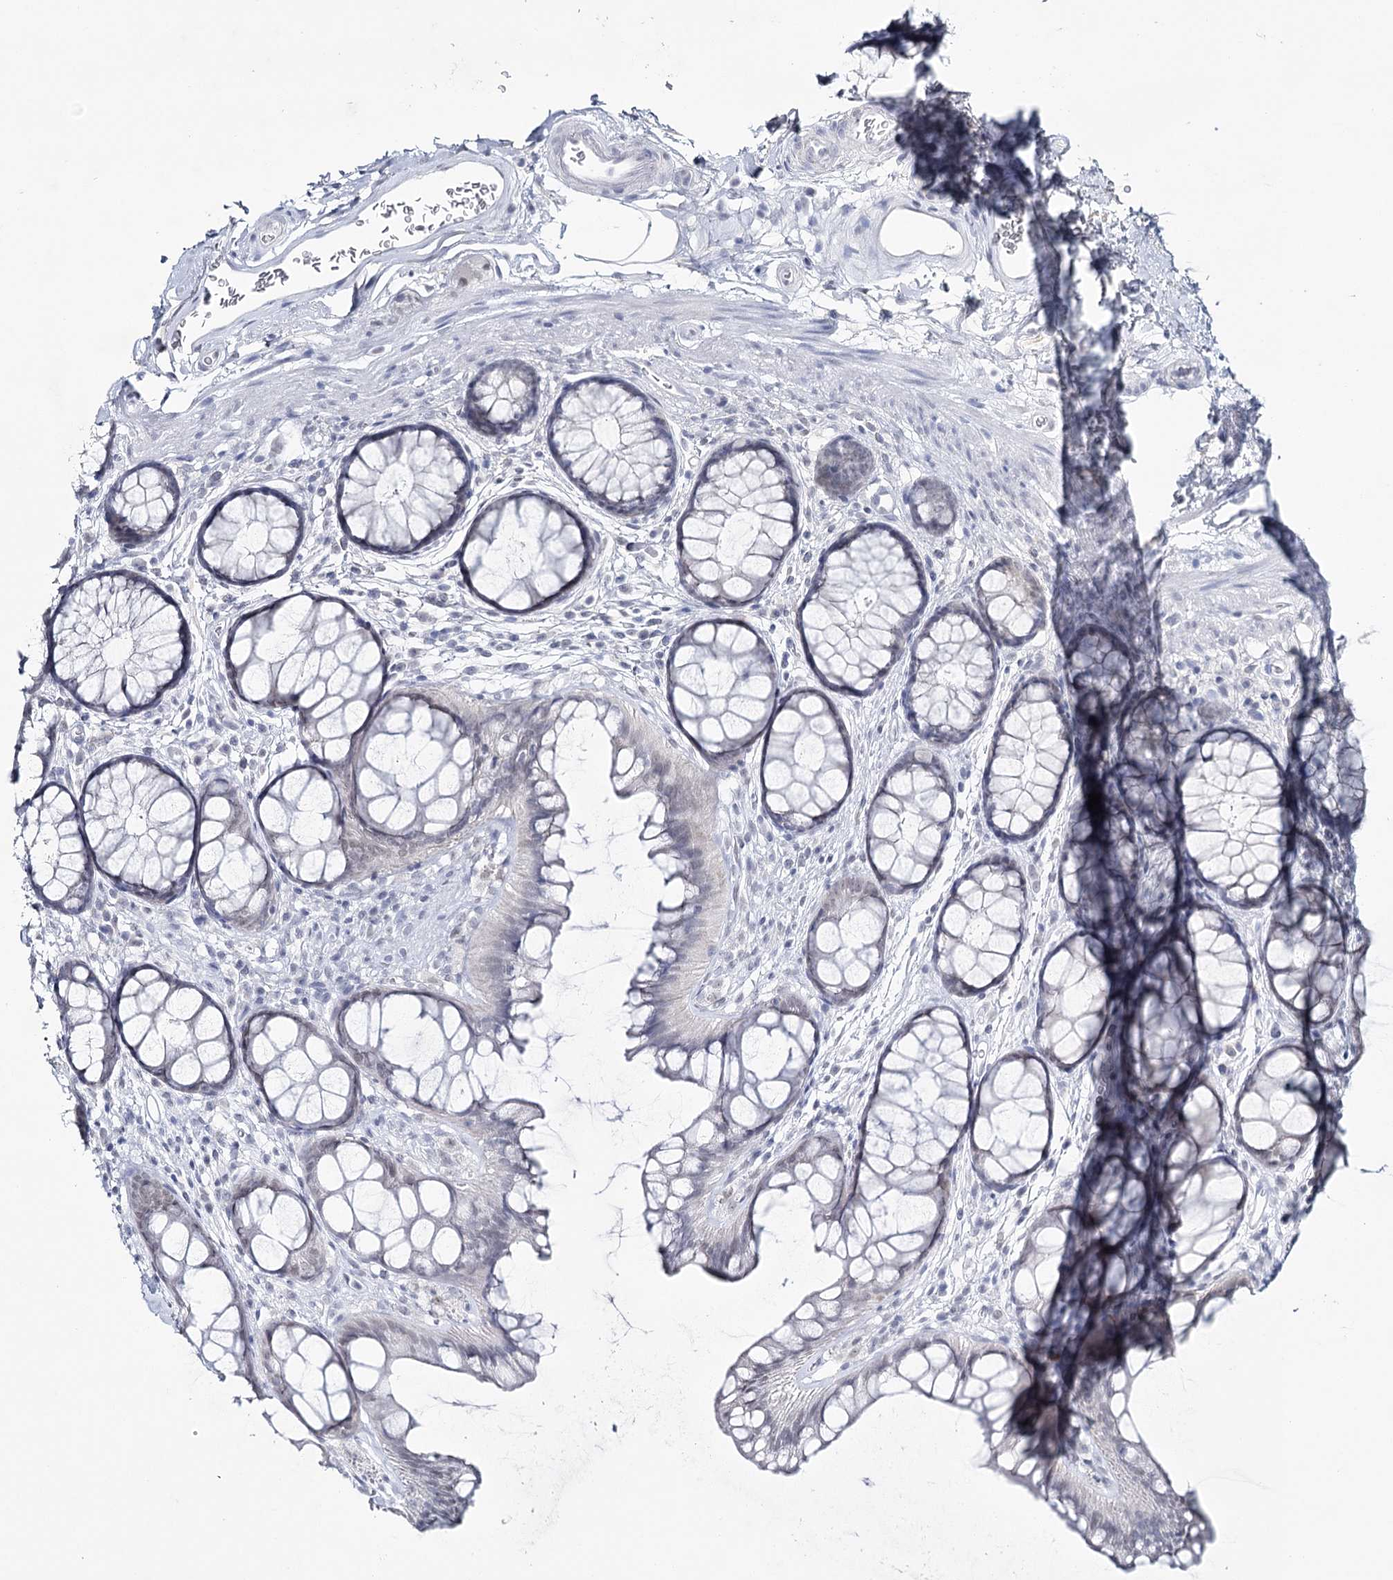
{"staining": {"intensity": "negative", "quantity": "none", "location": "none"}, "tissue": "colon", "cell_type": "Endothelial cells", "image_type": "normal", "snomed": [{"axis": "morphology", "description": "Normal tissue, NOS"}, {"axis": "topography", "description": "Colon"}], "caption": "Immunohistochemistry (IHC) photomicrograph of normal human colon stained for a protein (brown), which reveals no expression in endothelial cells. (DAB immunohistochemistry with hematoxylin counter stain).", "gene": "ZC3H8", "patient": {"sex": "female", "age": 82}}